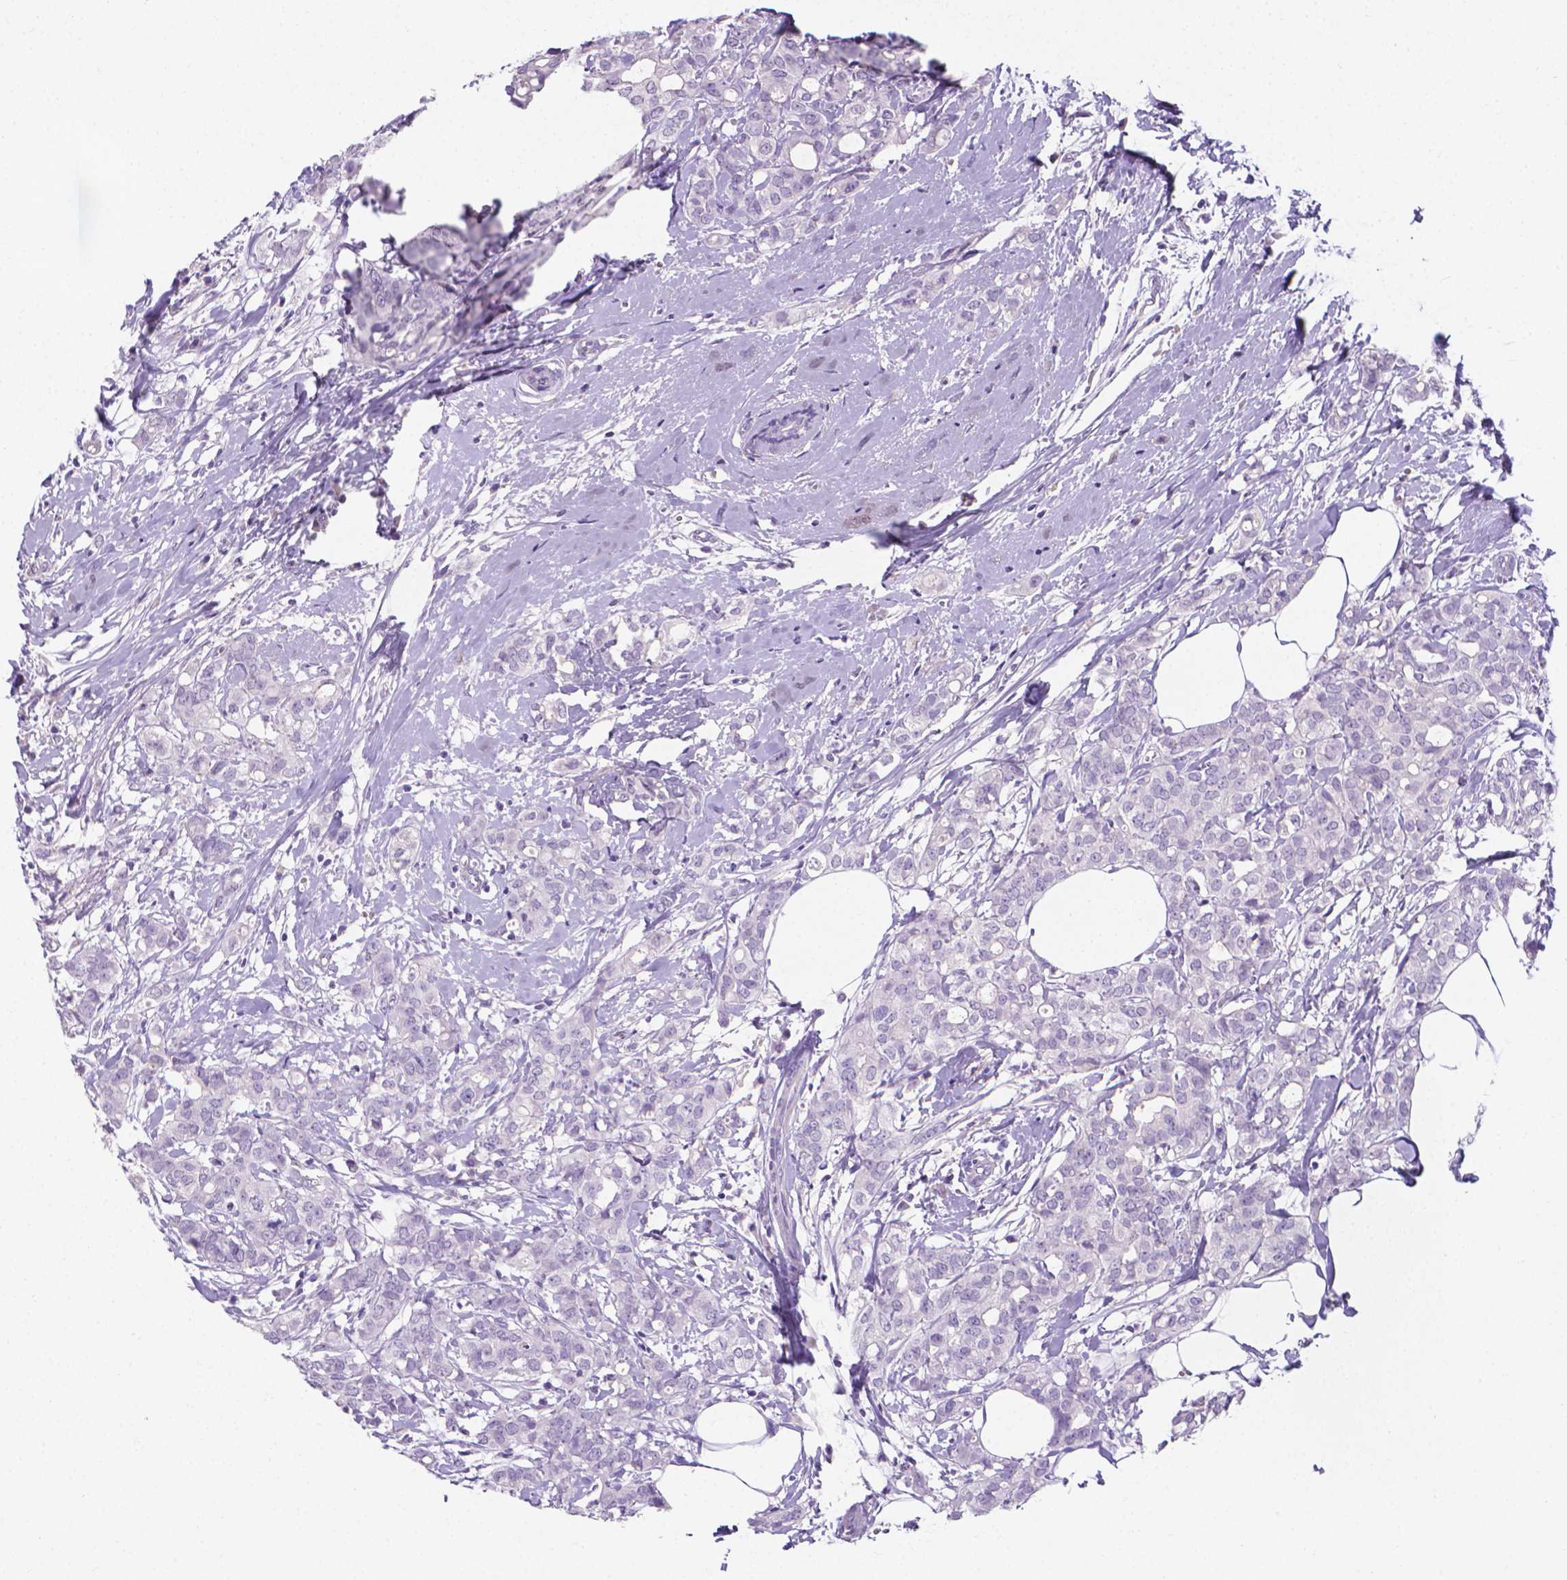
{"staining": {"intensity": "negative", "quantity": "none", "location": "none"}, "tissue": "breast cancer", "cell_type": "Tumor cells", "image_type": "cancer", "snomed": [{"axis": "morphology", "description": "Duct carcinoma"}, {"axis": "topography", "description": "Breast"}], "caption": "There is no significant staining in tumor cells of breast invasive ductal carcinoma.", "gene": "XPNPEP2", "patient": {"sex": "female", "age": 40}}